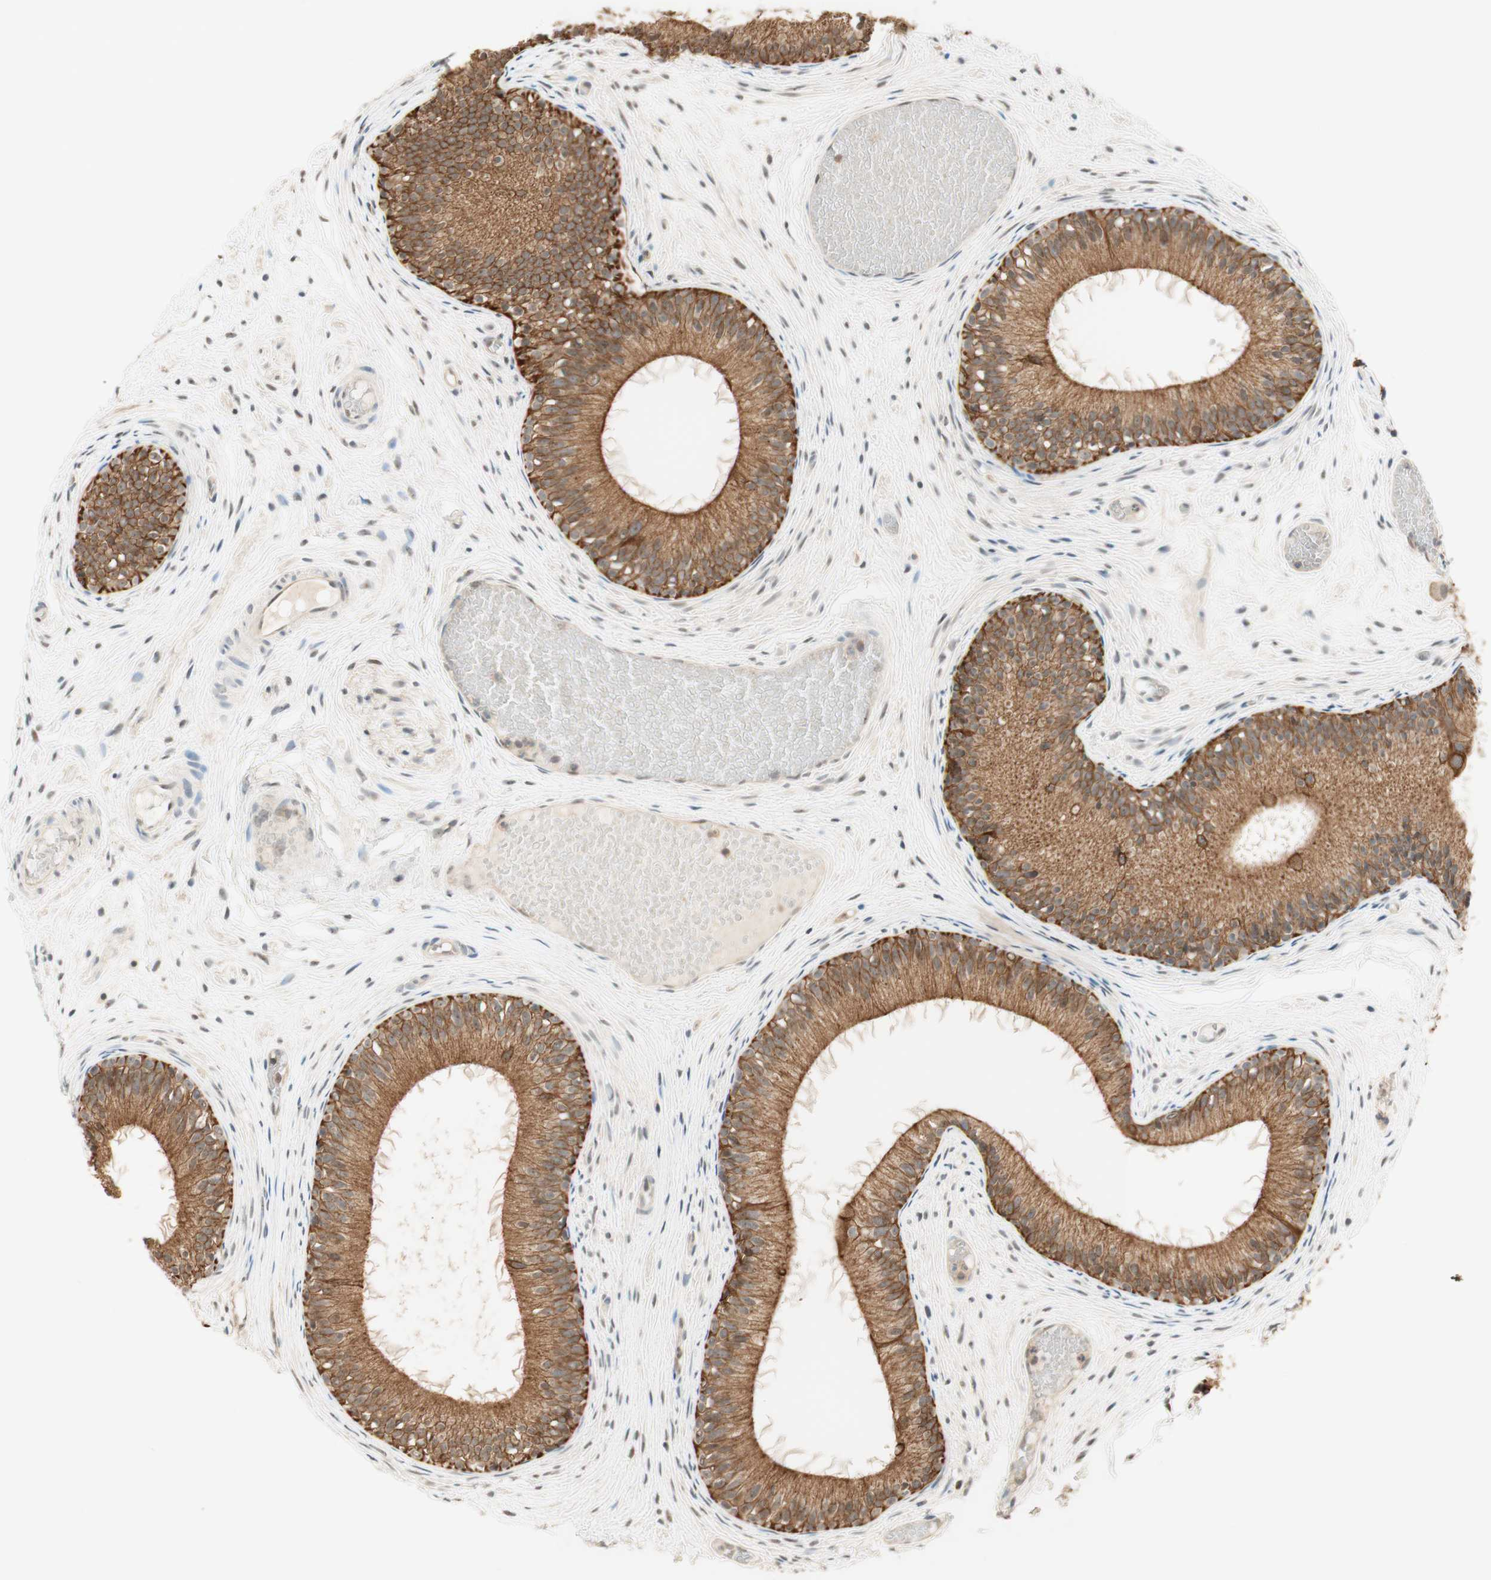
{"staining": {"intensity": "moderate", "quantity": ">75%", "location": "cytoplasmic/membranous"}, "tissue": "epididymis", "cell_type": "Glandular cells", "image_type": "normal", "snomed": [{"axis": "morphology", "description": "Normal tissue, NOS"}, {"axis": "morphology", "description": "Atrophy, NOS"}, {"axis": "topography", "description": "Testis"}, {"axis": "topography", "description": "Epididymis"}], "caption": "Protein analysis of normal epididymis exhibits moderate cytoplasmic/membranous positivity in approximately >75% of glandular cells.", "gene": "SPINT2", "patient": {"sex": "male", "age": 18}}